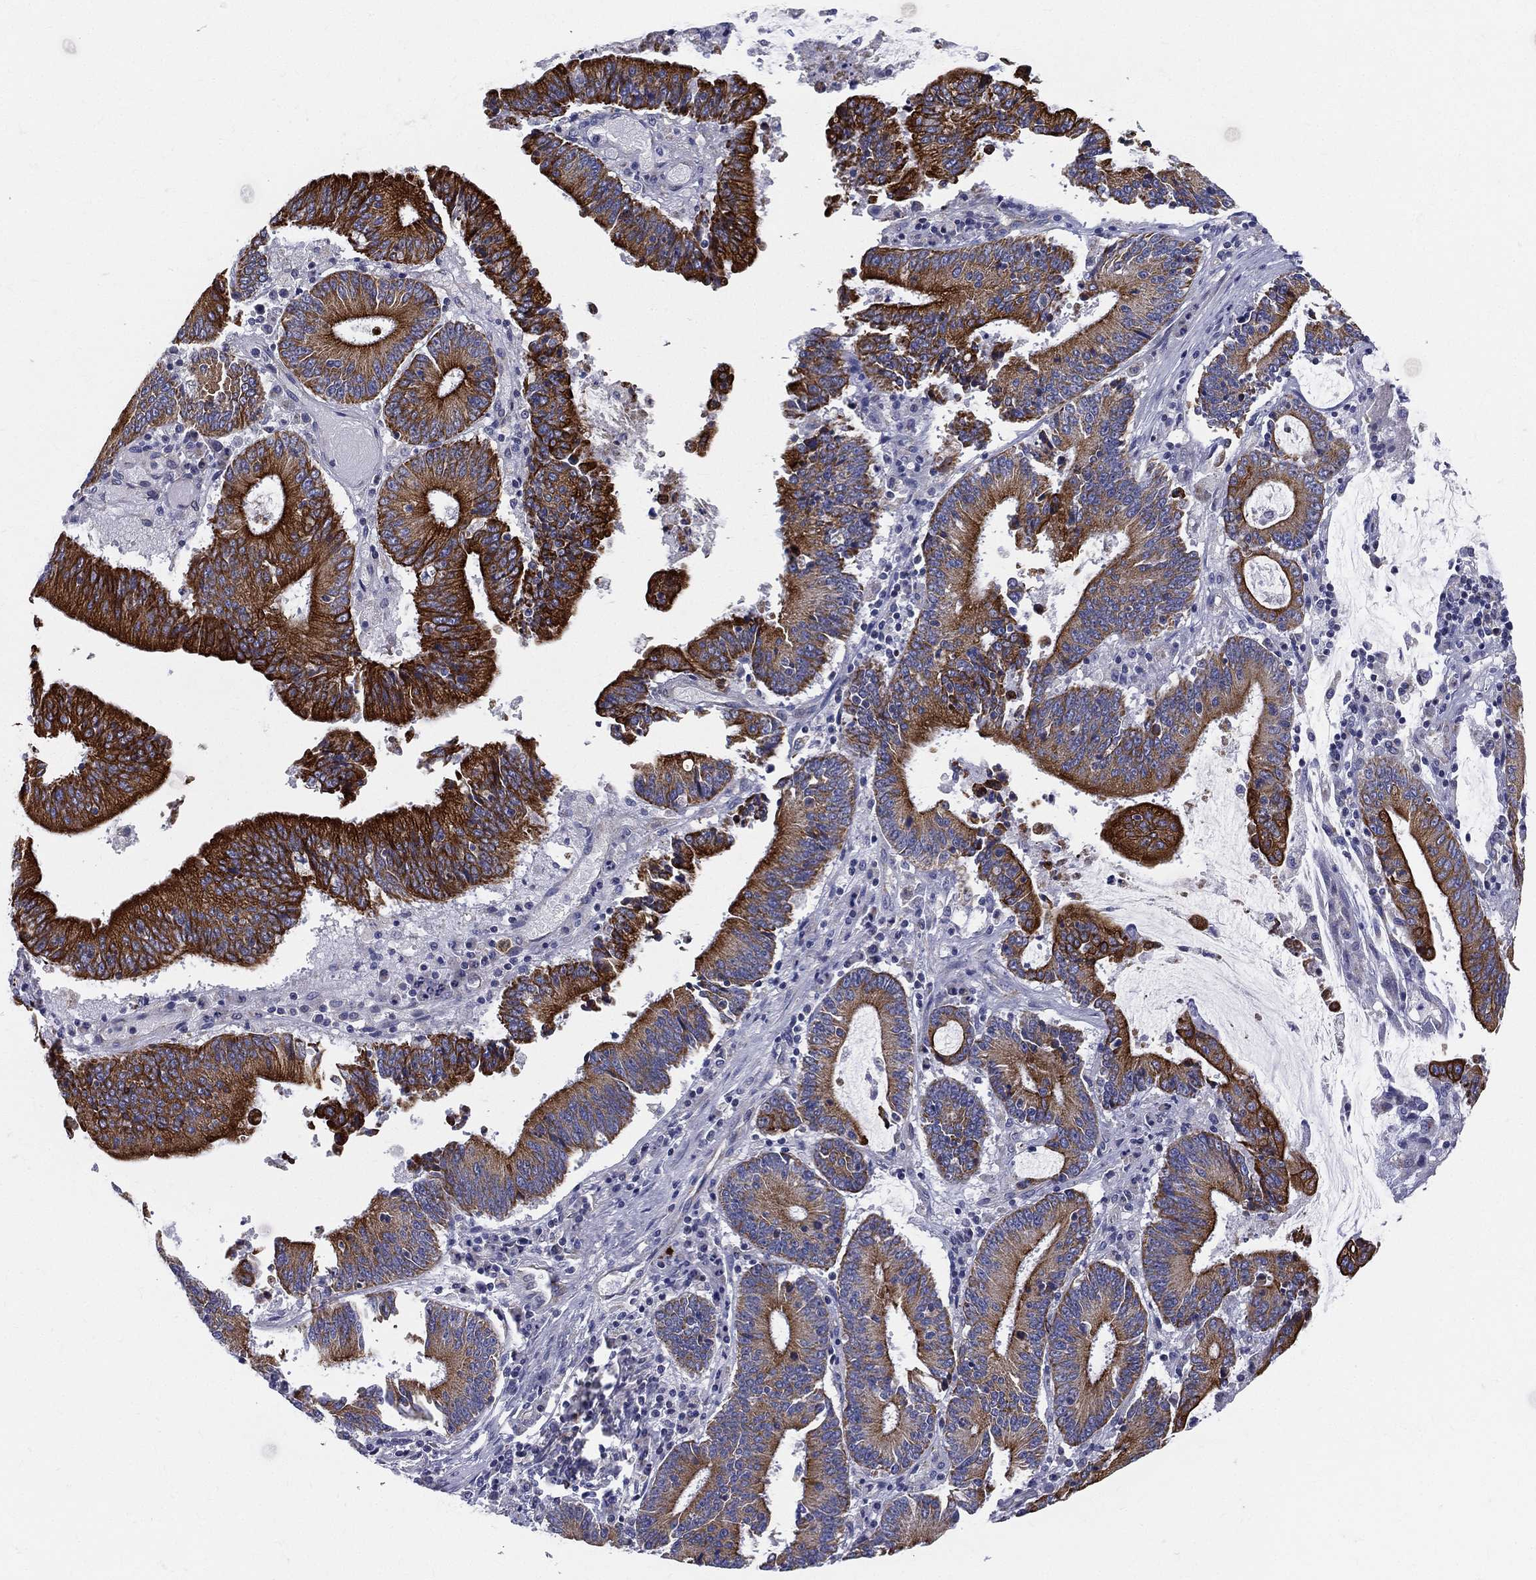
{"staining": {"intensity": "strong", "quantity": "25%-75%", "location": "cytoplasmic/membranous"}, "tissue": "stomach cancer", "cell_type": "Tumor cells", "image_type": "cancer", "snomed": [{"axis": "morphology", "description": "Adenocarcinoma, NOS"}, {"axis": "topography", "description": "Stomach, upper"}], "caption": "Protein positivity by immunohistochemistry (IHC) exhibits strong cytoplasmic/membranous expression in approximately 25%-75% of tumor cells in stomach cancer (adenocarcinoma).", "gene": "PWWP3A", "patient": {"sex": "male", "age": 68}}